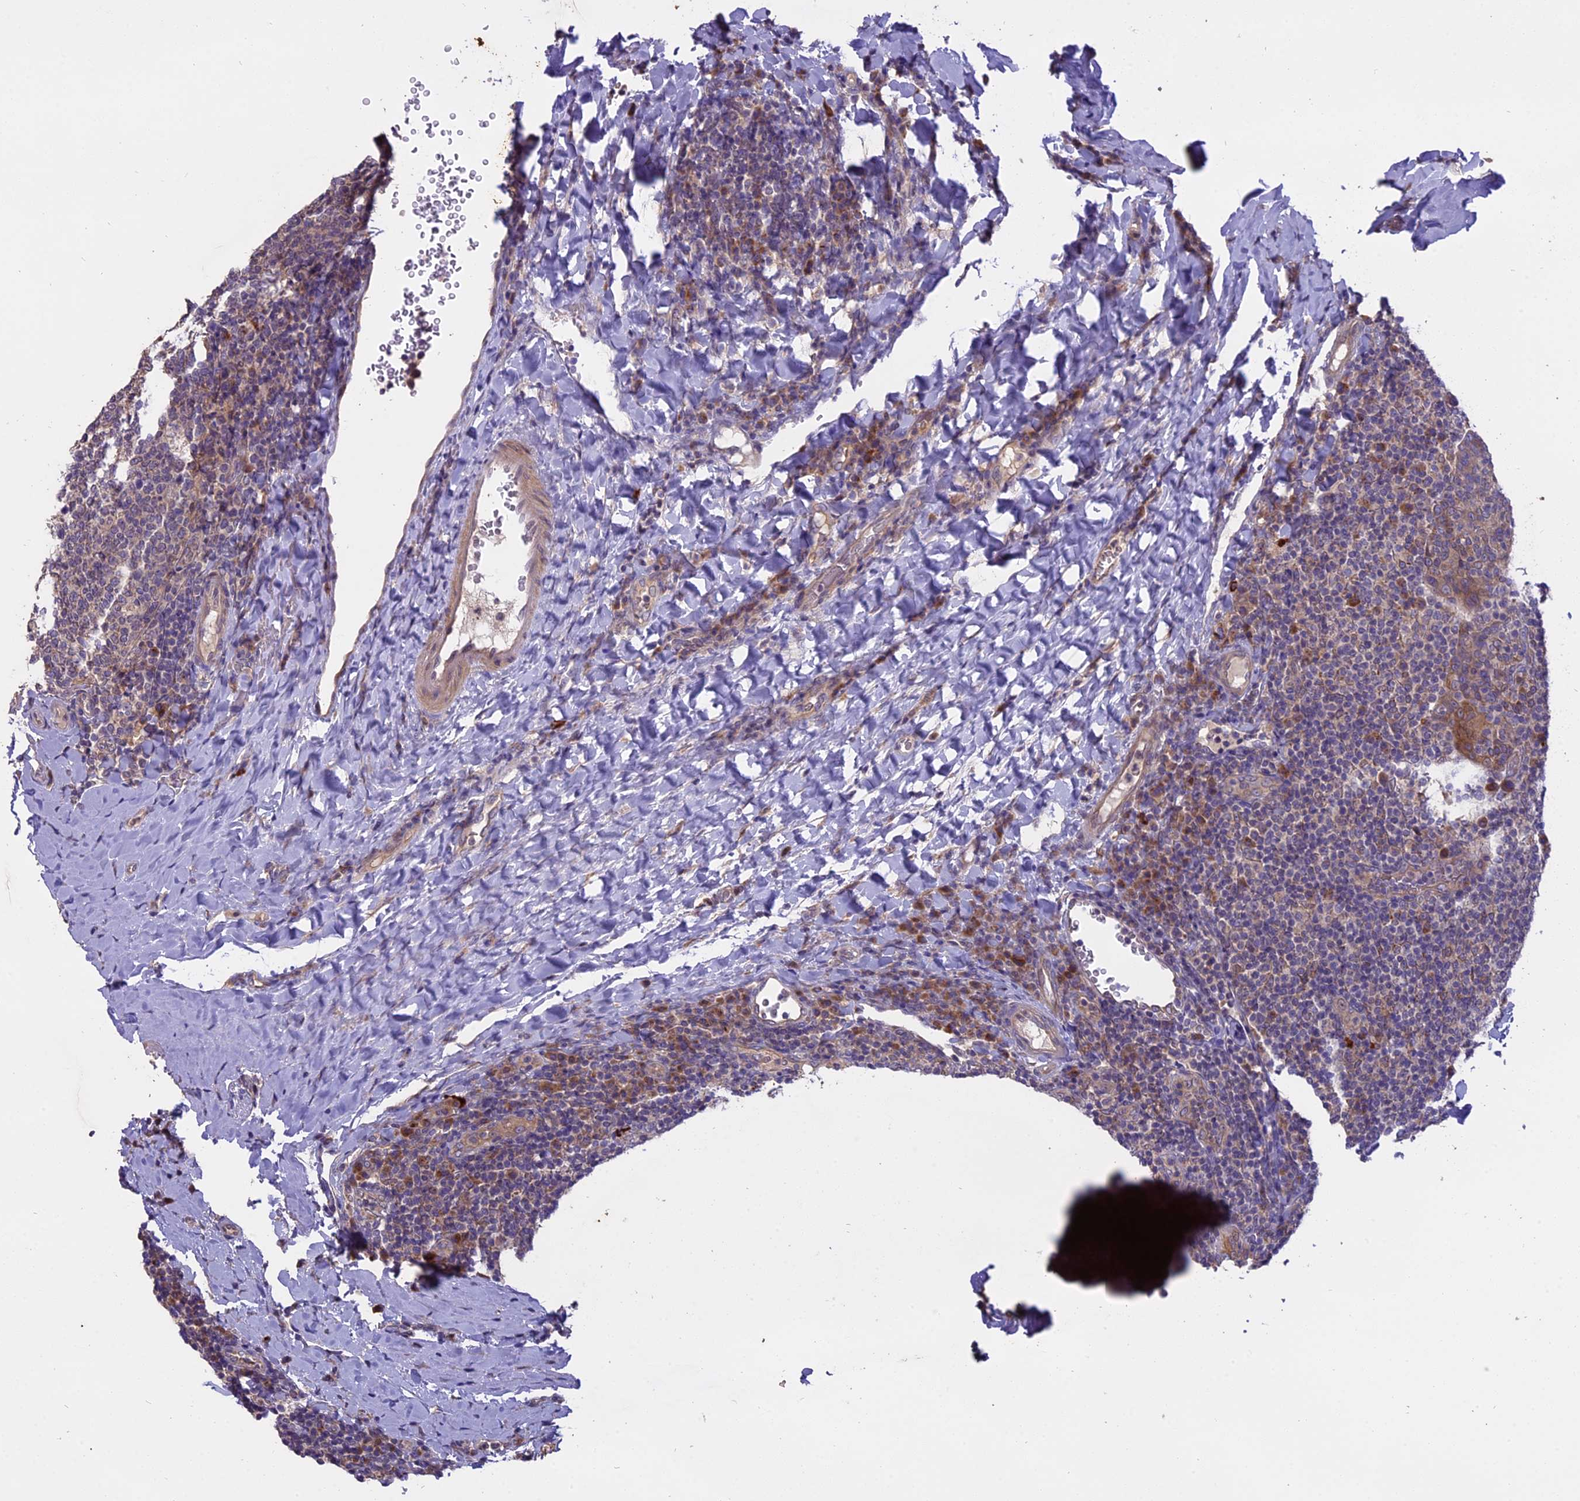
{"staining": {"intensity": "weak", "quantity": "<25%", "location": "cytoplasmic/membranous"}, "tissue": "tonsil", "cell_type": "Germinal center cells", "image_type": "normal", "snomed": [{"axis": "morphology", "description": "Normal tissue, NOS"}, {"axis": "topography", "description": "Tonsil"}], "caption": "This is a histopathology image of immunohistochemistry (IHC) staining of normal tonsil, which shows no positivity in germinal center cells. The staining is performed using DAB (3,3'-diaminobenzidine) brown chromogen with nuclei counter-stained in using hematoxylin.", "gene": "MEMO1", "patient": {"sex": "male", "age": 17}}